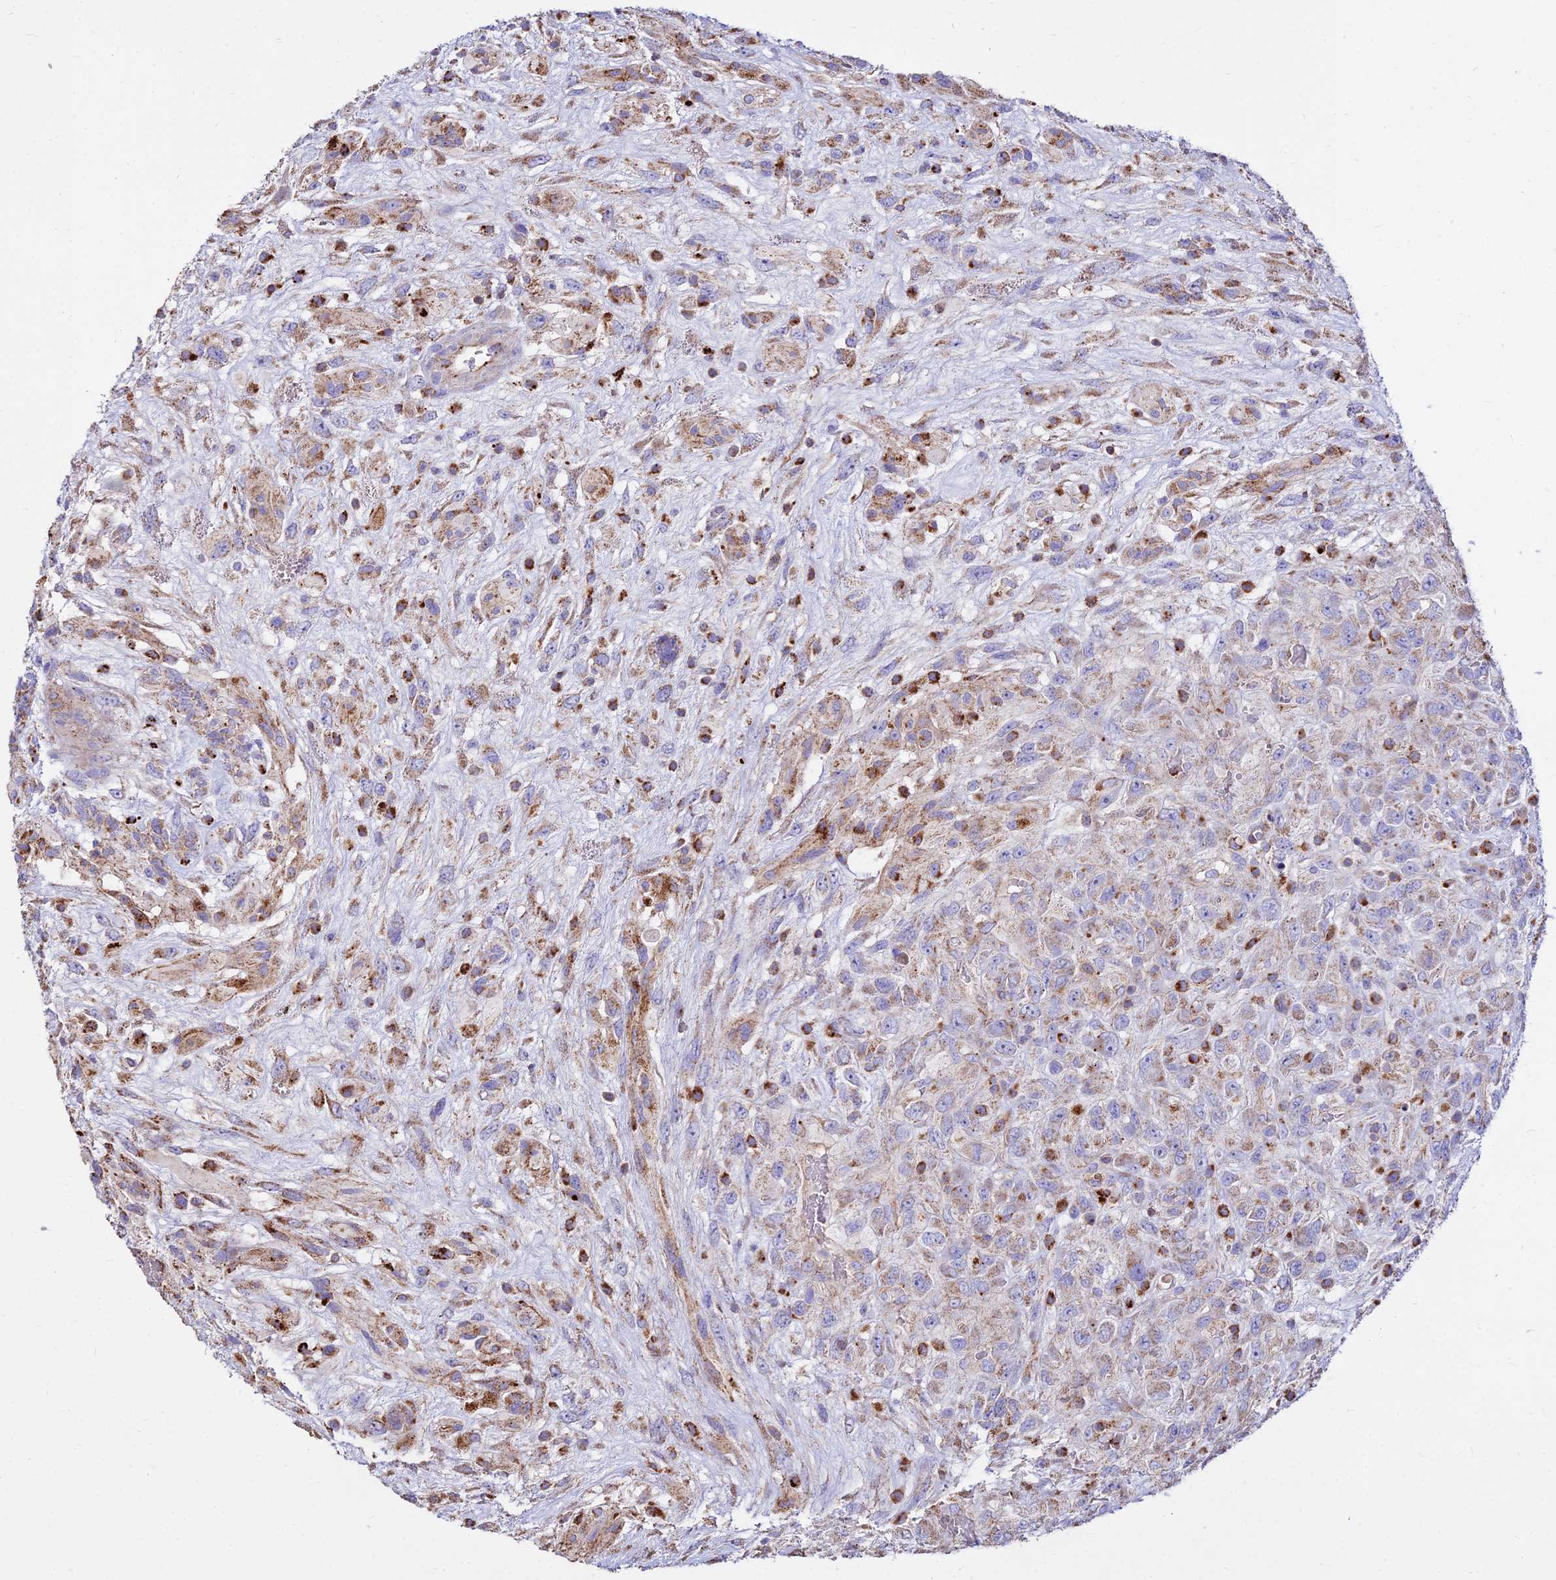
{"staining": {"intensity": "moderate", "quantity": "<25%", "location": "cytoplasmic/membranous"}, "tissue": "glioma", "cell_type": "Tumor cells", "image_type": "cancer", "snomed": [{"axis": "morphology", "description": "Glioma, malignant, High grade"}, {"axis": "topography", "description": "Brain"}], "caption": "Brown immunohistochemical staining in glioma shows moderate cytoplasmic/membranous expression in approximately <25% of tumor cells. (DAB (3,3'-diaminobenzidine) = brown stain, brightfield microscopy at high magnification).", "gene": "PNLIPRP3", "patient": {"sex": "male", "age": 61}}